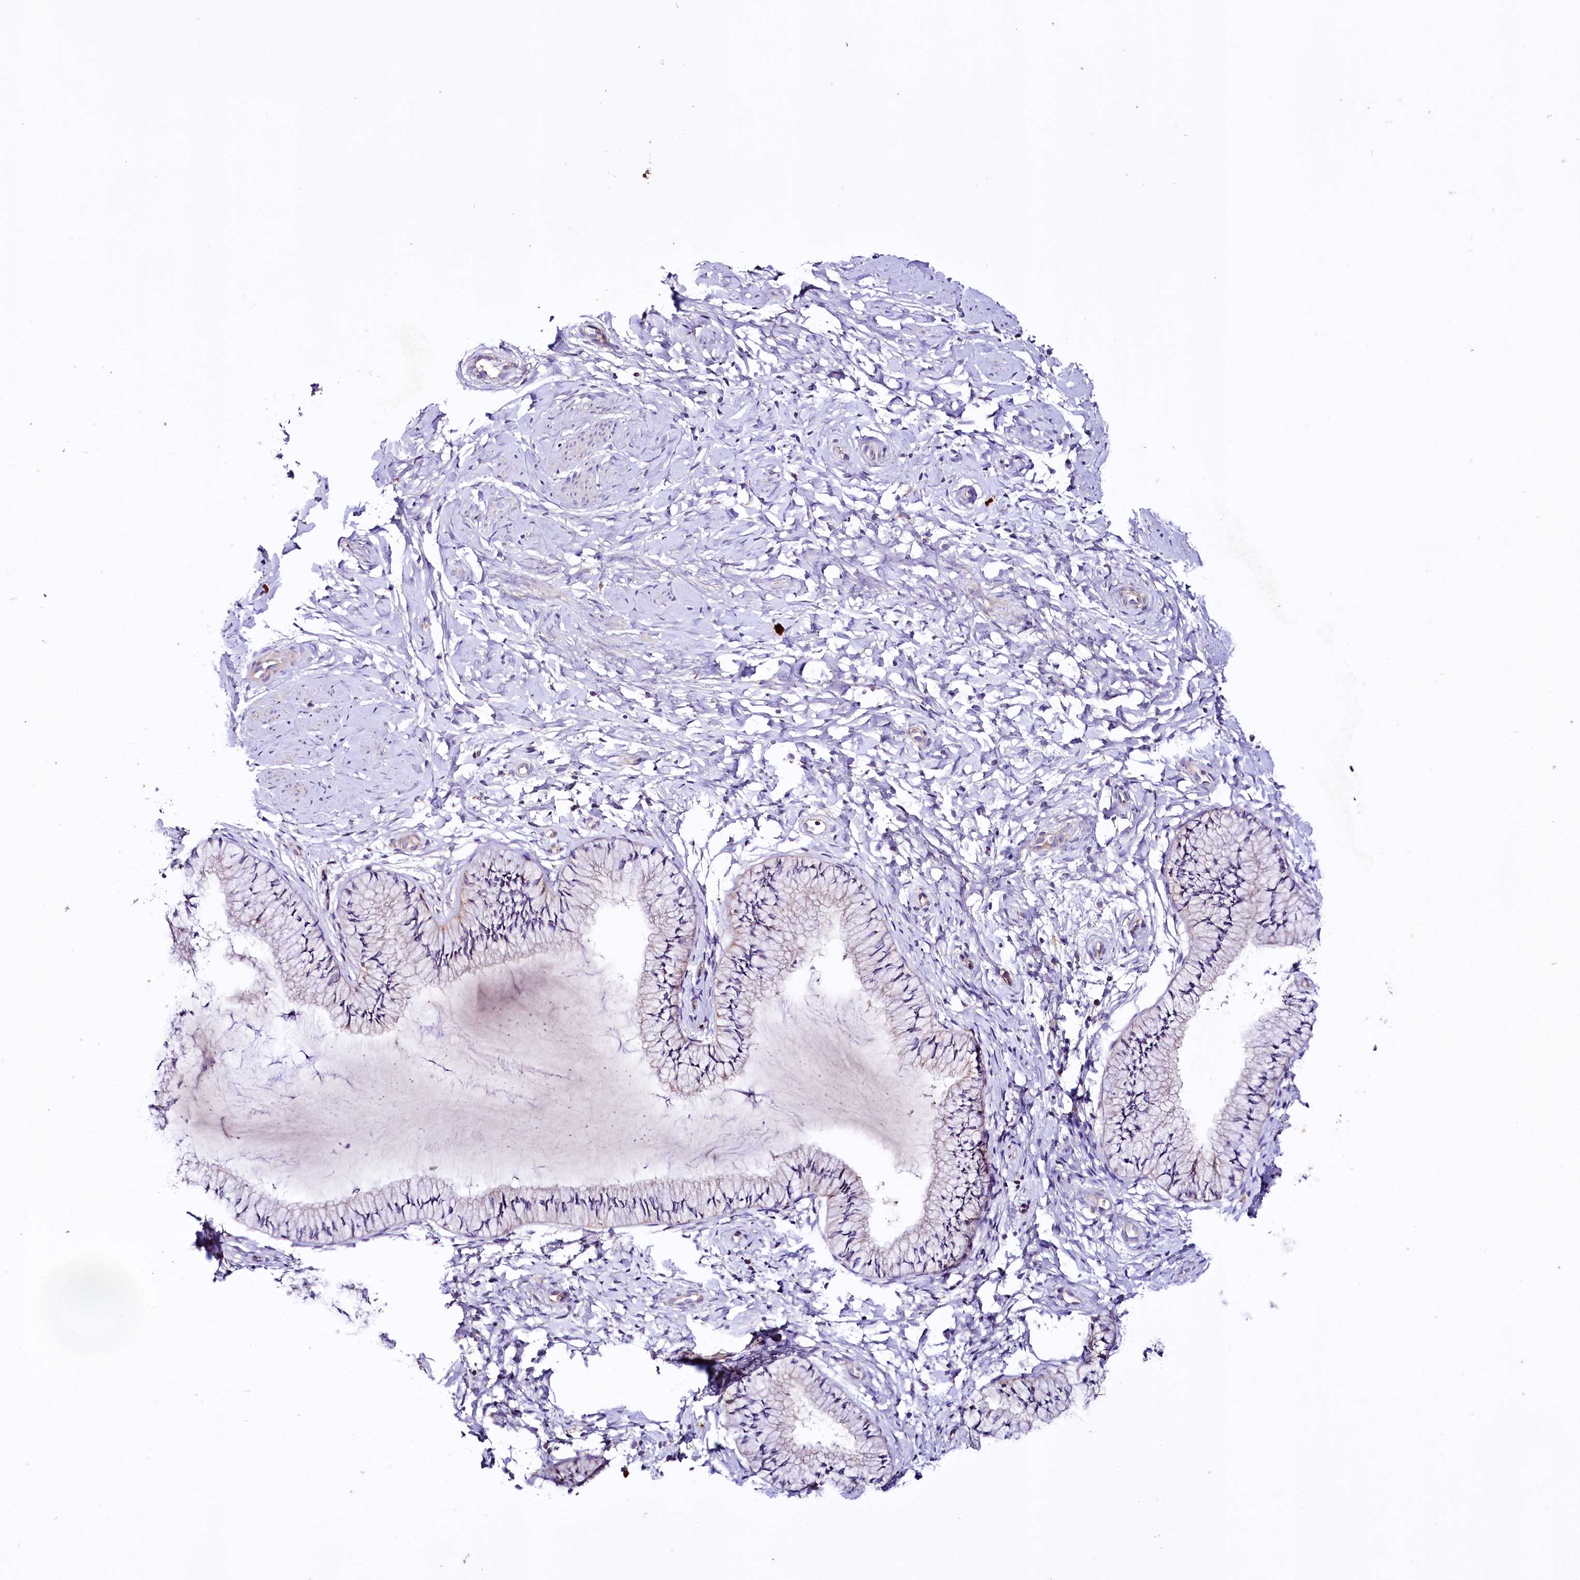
{"staining": {"intensity": "negative", "quantity": "none", "location": "none"}, "tissue": "cervix", "cell_type": "Glandular cells", "image_type": "normal", "snomed": [{"axis": "morphology", "description": "Normal tissue, NOS"}, {"axis": "topography", "description": "Cervix"}], "caption": "Immunohistochemistry (IHC) of benign cervix demonstrates no expression in glandular cells. (DAB immunohistochemistry with hematoxylin counter stain).", "gene": "ZNF45", "patient": {"sex": "female", "age": 33}}